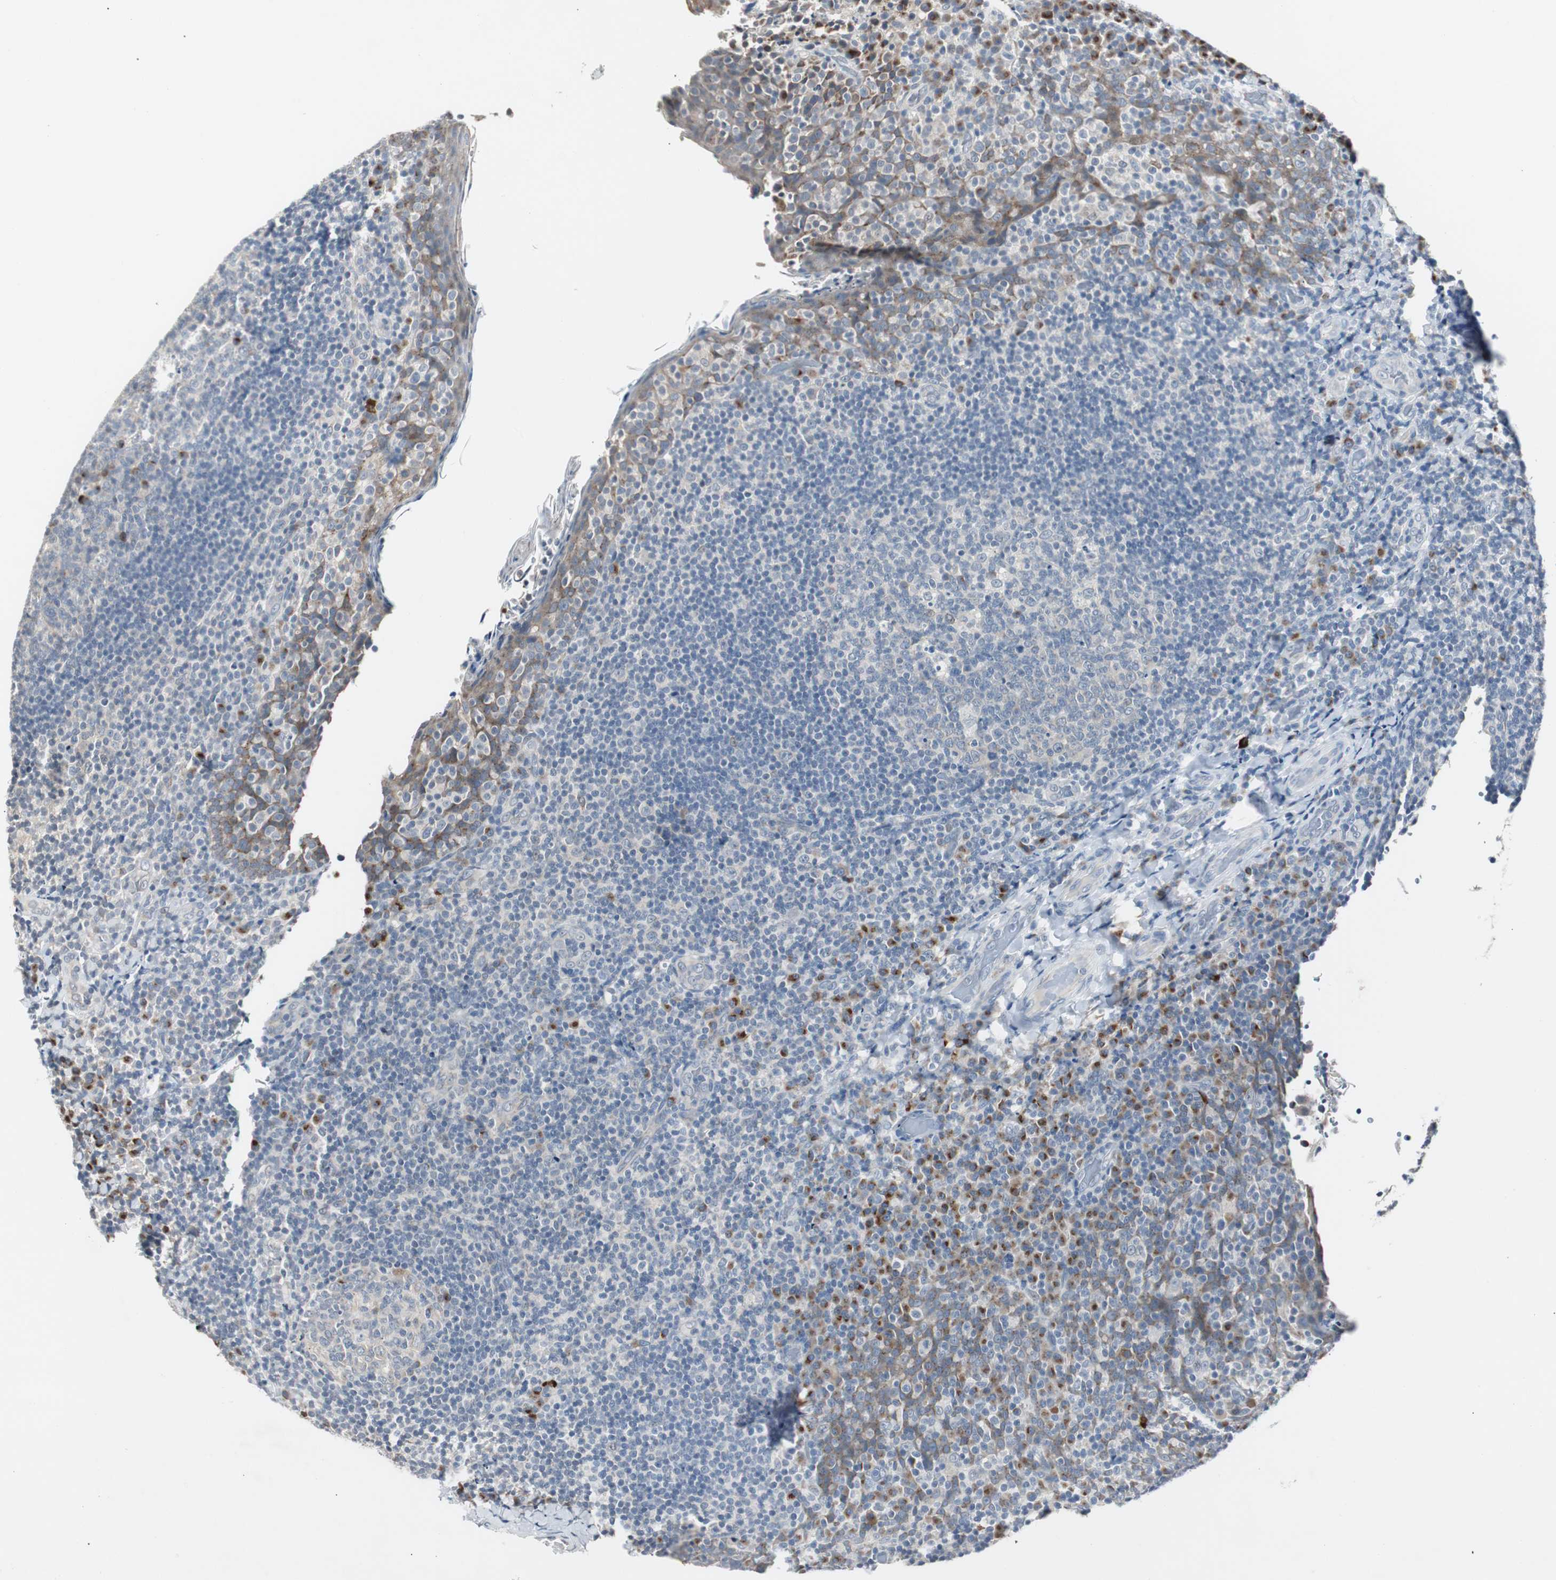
{"staining": {"intensity": "negative", "quantity": "none", "location": "none"}, "tissue": "tonsil", "cell_type": "Germinal center cells", "image_type": "normal", "snomed": [{"axis": "morphology", "description": "Normal tissue, NOS"}, {"axis": "topography", "description": "Tonsil"}], "caption": "Immunohistochemistry (IHC) micrograph of unremarkable tonsil: tonsil stained with DAB exhibits no significant protein positivity in germinal center cells. The staining was performed using DAB (3,3'-diaminobenzidine) to visualize the protein expression in brown, while the nuclei were stained in blue with hematoxylin (Magnification: 20x).", "gene": "SOX30", "patient": {"sex": "male", "age": 17}}